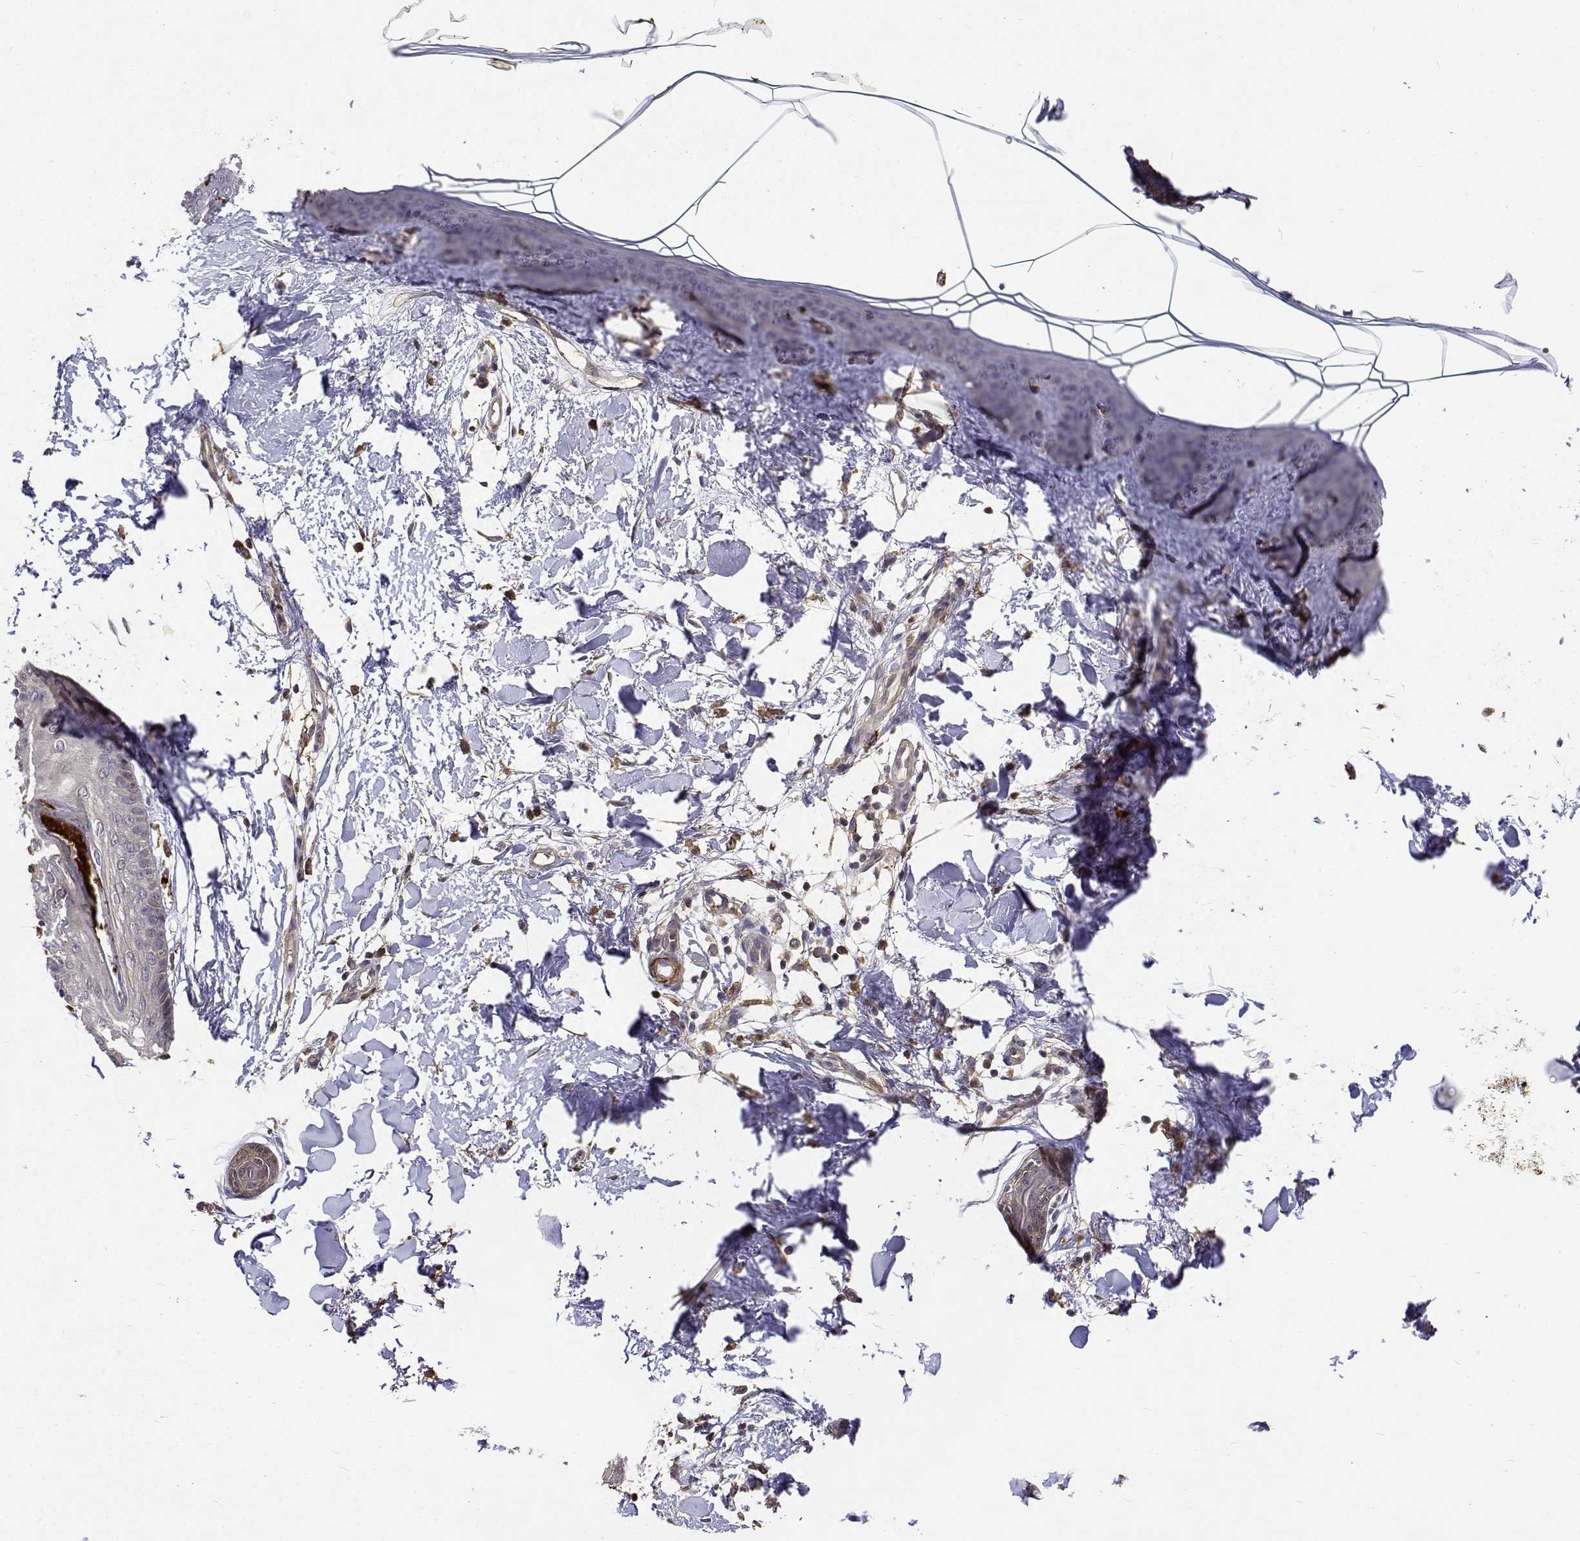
{"staining": {"intensity": "moderate", "quantity": ">75%", "location": "cytoplasmic/membranous,nuclear"}, "tissue": "skin", "cell_type": "Fibroblasts", "image_type": "normal", "snomed": [{"axis": "morphology", "description": "Normal tissue, NOS"}, {"axis": "topography", "description": "Skin"}], "caption": "The histopathology image shows immunohistochemical staining of benign skin. There is moderate cytoplasmic/membranous,nuclear expression is identified in approximately >75% of fibroblasts.", "gene": "PCID2", "patient": {"sex": "female", "age": 34}}